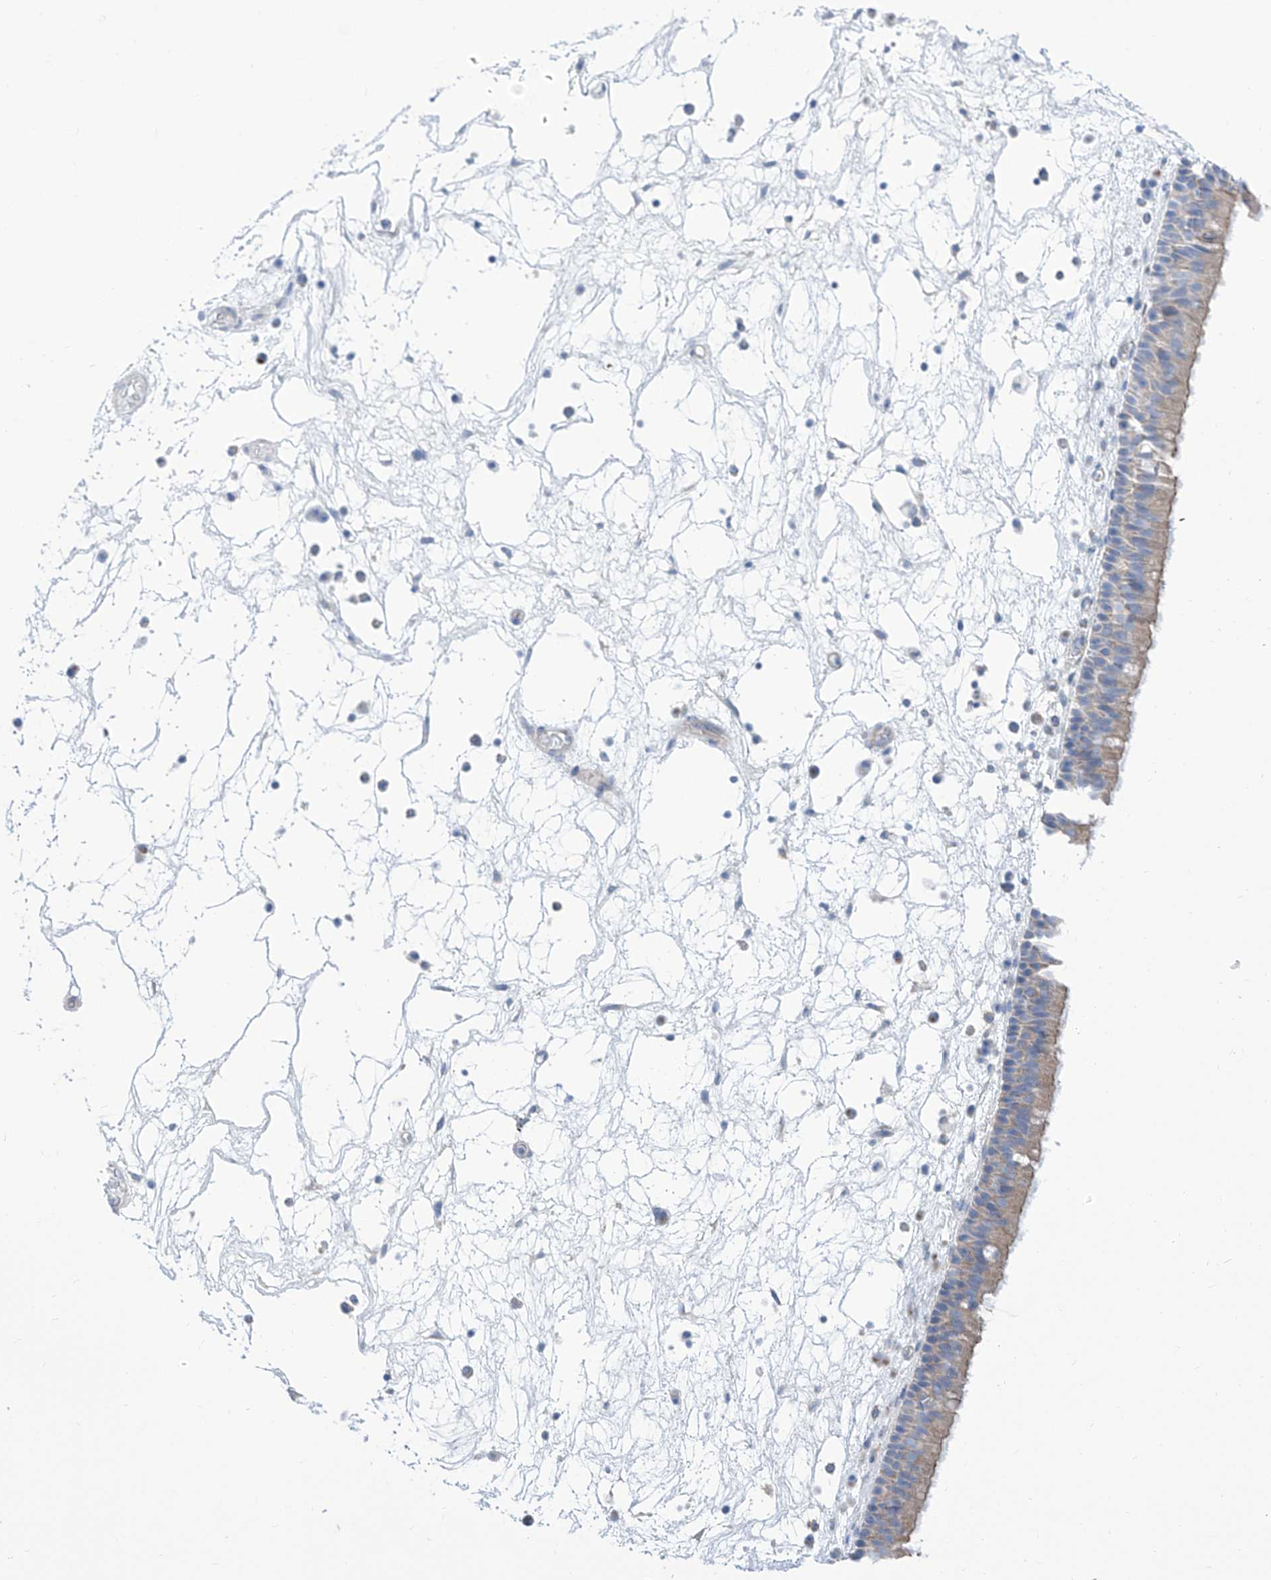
{"staining": {"intensity": "moderate", "quantity": "25%-75%", "location": "cytoplasmic/membranous"}, "tissue": "nasopharynx", "cell_type": "Respiratory epithelial cells", "image_type": "normal", "snomed": [{"axis": "morphology", "description": "Normal tissue, NOS"}, {"axis": "morphology", "description": "Inflammation, NOS"}, {"axis": "morphology", "description": "Malignant melanoma, Metastatic site"}, {"axis": "topography", "description": "Nasopharynx"}], "caption": "A high-resolution micrograph shows IHC staining of unremarkable nasopharynx, which demonstrates moderate cytoplasmic/membranous expression in approximately 25%-75% of respiratory epithelial cells. (DAB IHC, brown staining for protein, blue staining for nuclei).", "gene": "TMEM209", "patient": {"sex": "male", "age": 70}}